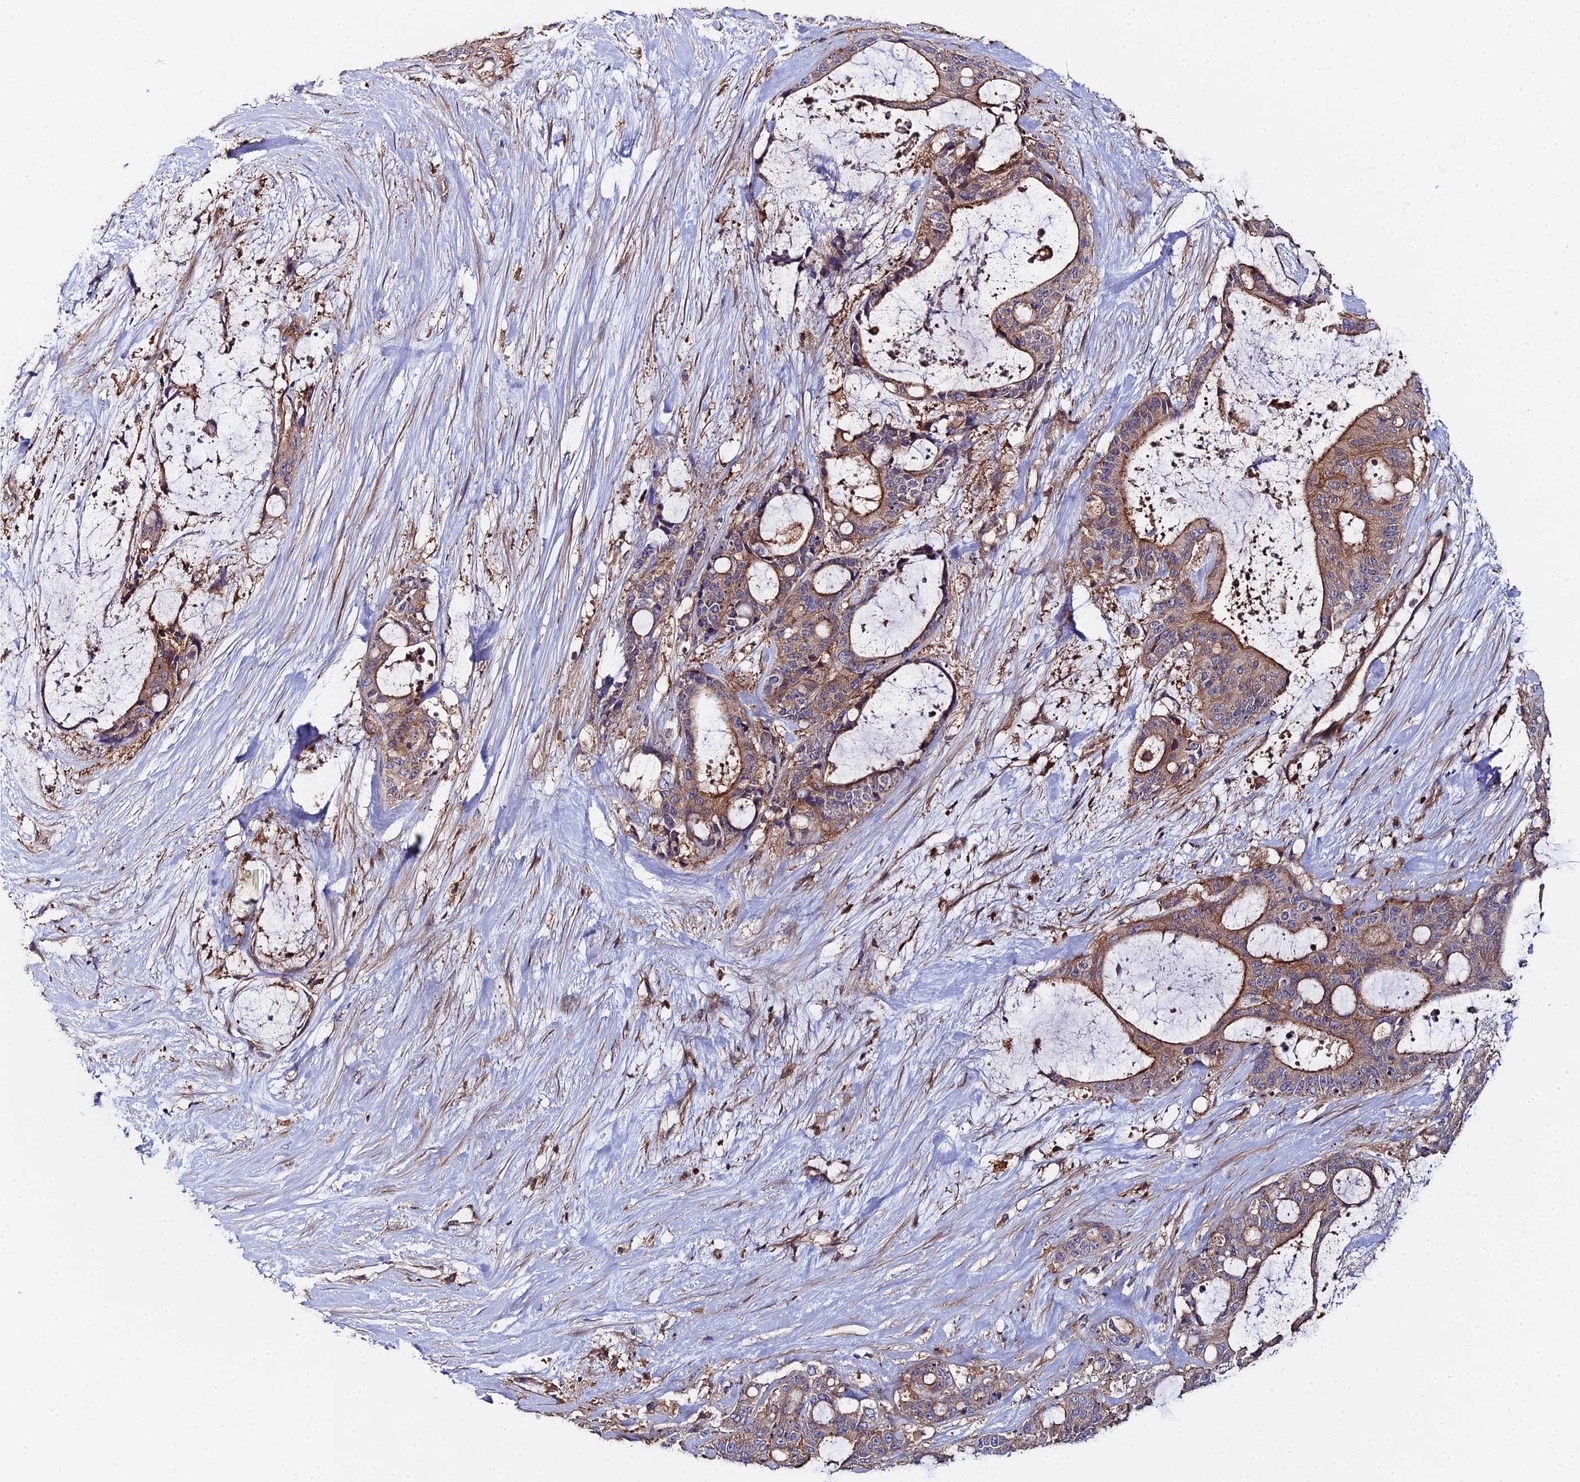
{"staining": {"intensity": "moderate", "quantity": ">75%", "location": "cytoplasmic/membranous"}, "tissue": "liver cancer", "cell_type": "Tumor cells", "image_type": "cancer", "snomed": [{"axis": "morphology", "description": "Normal tissue, NOS"}, {"axis": "morphology", "description": "Cholangiocarcinoma"}, {"axis": "topography", "description": "Liver"}, {"axis": "topography", "description": "Peripheral nerve tissue"}], "caption": "Tumor cells exhibit medium levels of moderate cytoplasmic/membranous expression in approximately >75% of cells in liver cancer. The protein of interest is stained brown, and the nuclei are stained in blue (DAB (3,3'-diaminobenzidine) IHC with brightfield microscopy, high magnification).", "gene": "GNG5B", "patient": {"sex": "female", "age": 73}}